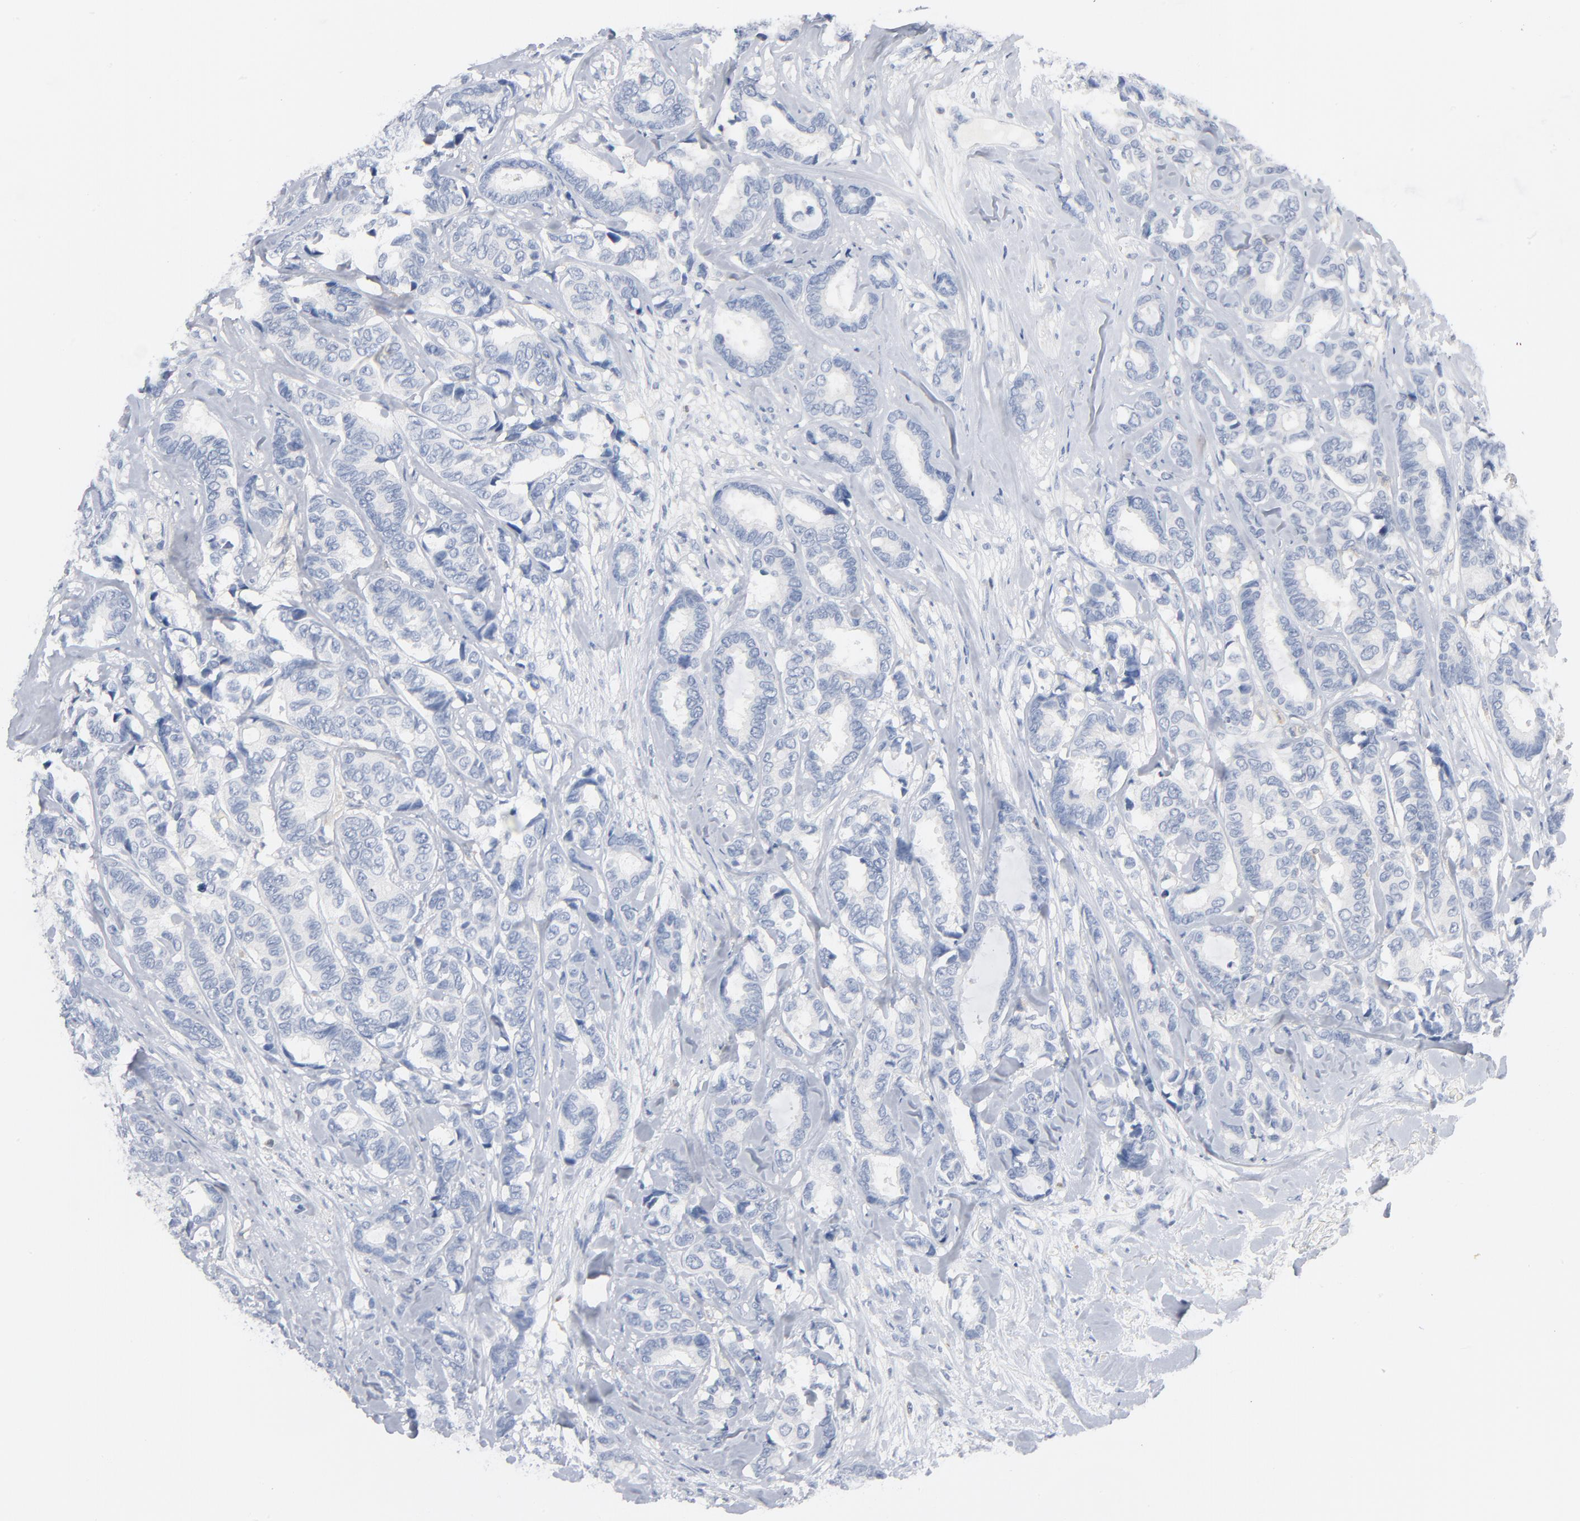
{"staining": {"intensity": "negative", "quantity": "none", "location": "none"}, "tissue": "breast cancer", "cell_type": "Tumor cells", "image_type": "cancer", "snomed": [{"axis": "morphology", "description": "Duct carcinoma"}, {"axis": "topography", "description": "Breast"}], "caption": "Tumor cells show no significant protein expression in breast cancer (intraductal carcinoma). The staining is performed using DAB brown chromogen with nuclei counter-stained in using hematoxylin.", "gene": "PTK2B", "patient": {"sex": "female", "age": 87}}